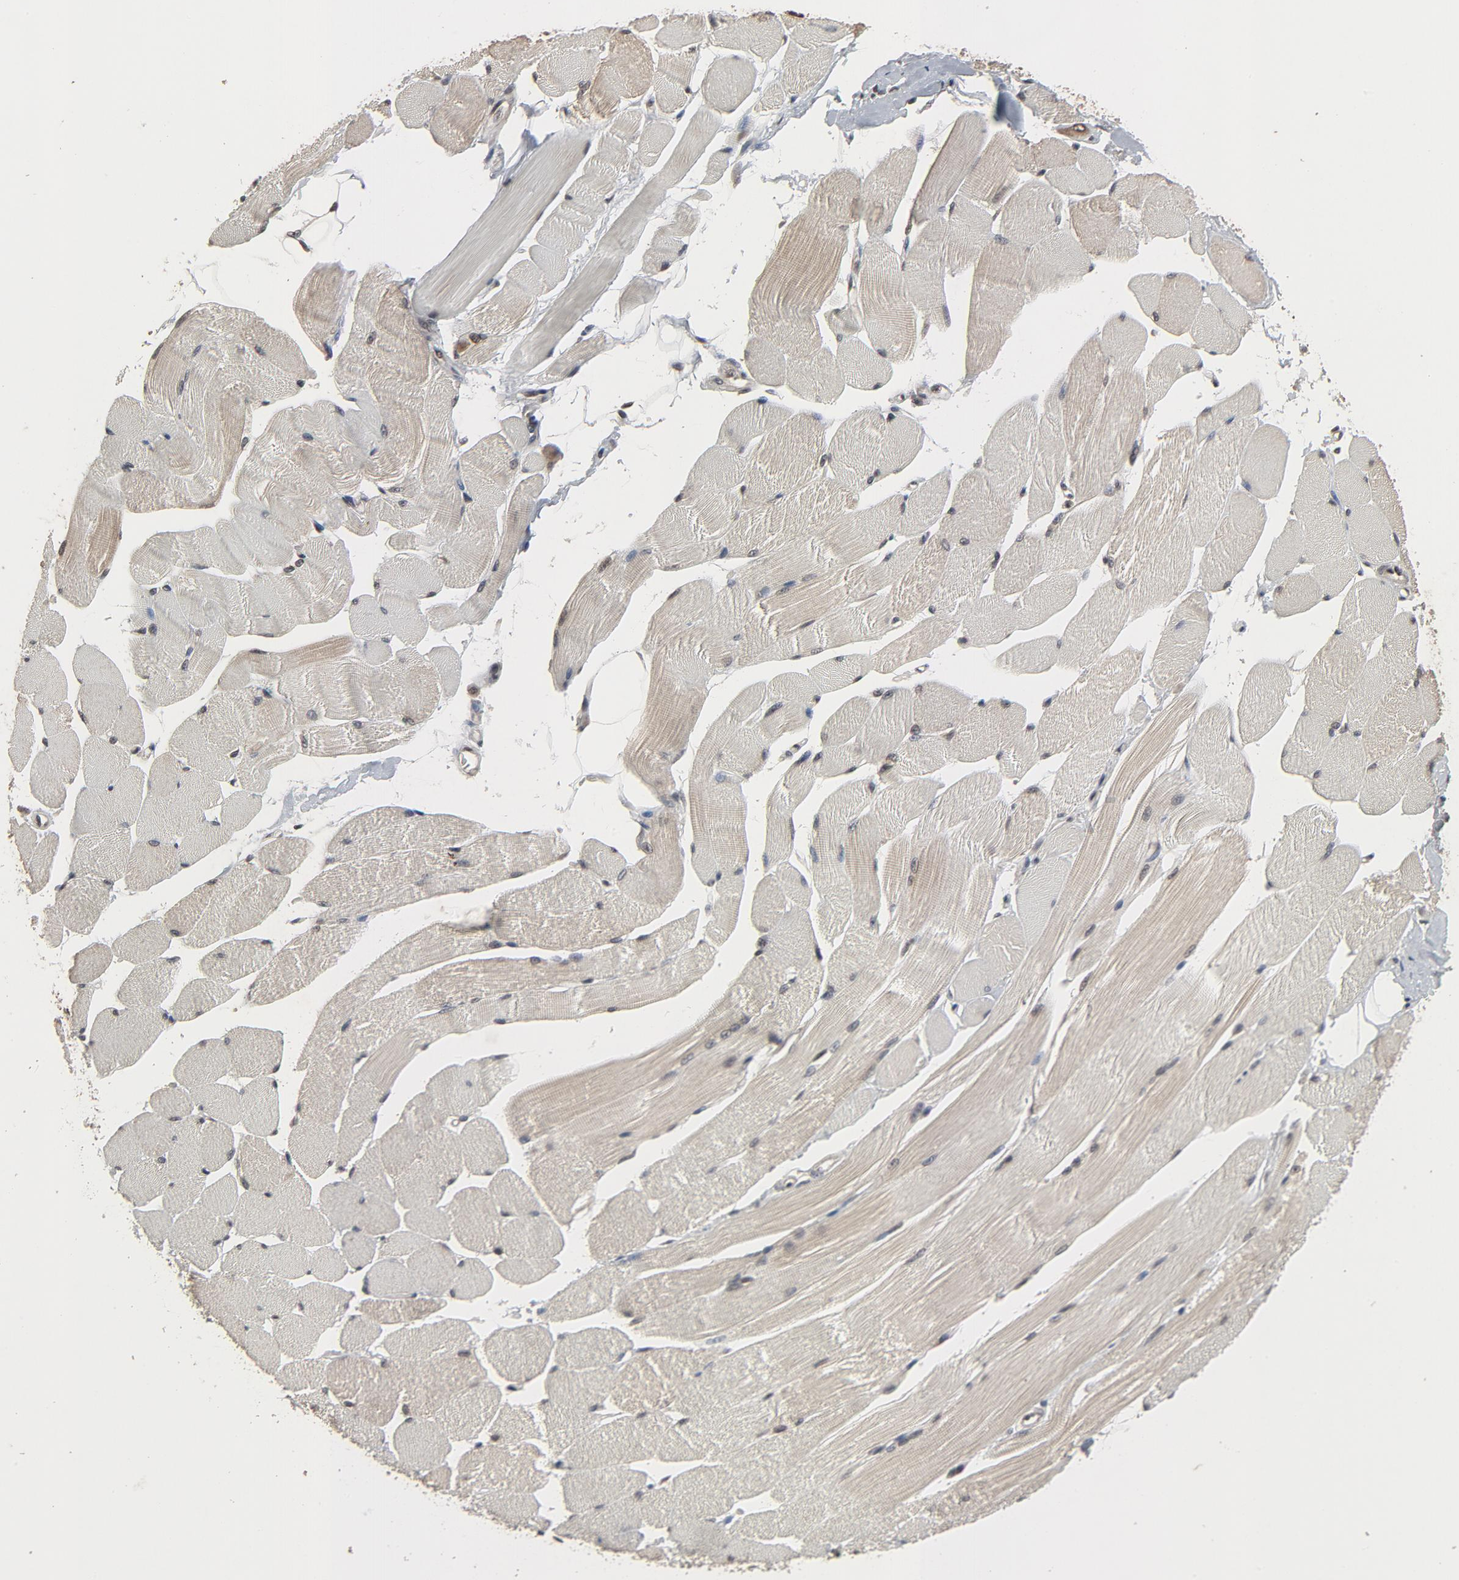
{"staining": {"intensity": "weak", "quantity": "<25%", "location": "cytoplasmic/membranous,nuclear"}, "tissue": "skeletal muscle", "cell_type": "Myocytes", "image_type": "normal", "snomed": [{"axis": "morphology", "description": "Normal tissue, NOS"}, {"axis": "topography", "description": "Skeletal muscle"}, {"axis": "topography", "description": "Peripheral nerve tissue"}], "caption": "Immunohistochemistry (IHC) image of normal skeletal muscle: skeletal muscle stained with DAB (3,3'-diaminobenzidine) reveals no significant protein positivity in myocytes.", "gene": "POM121", "patient": {"sex": "female", "age": 84}}